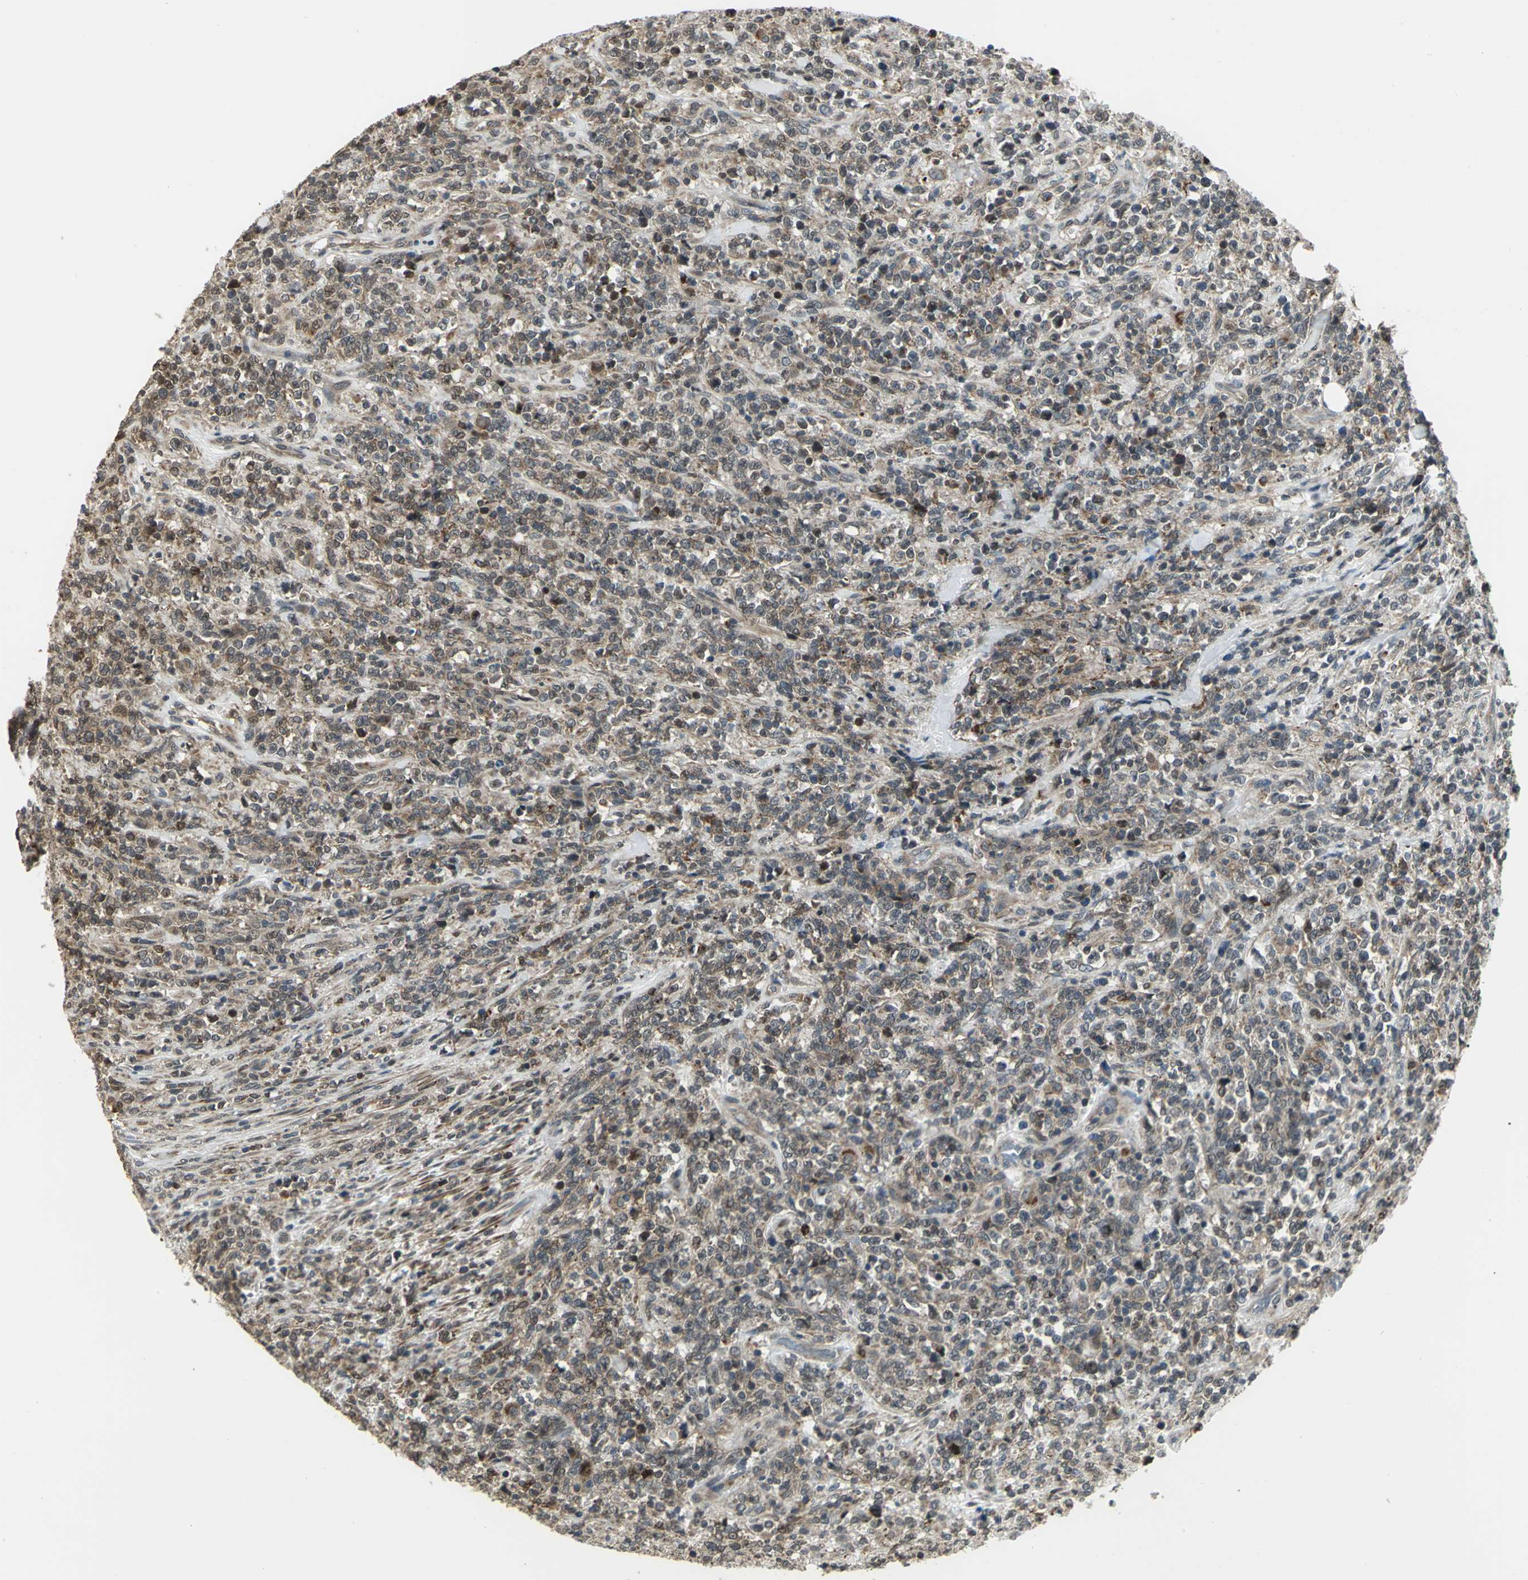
{"staining": {"intensity": "moderate", "quantity": "25%-75%", "location": "cytoplasmic/membranous"}, "tissue": "lymphoma", "cell_type": "Tumor cells", "image_type": "cancer", "snomed": [{"axis": "morphology", "description": "Malignant lymphoma, non-Hodgkin's type, High grade"}, {"axis": "topography", "description": "Soft tissue"}], "caption": "Malignant lymphoma, non-Hodgkin's type (high-grade) stained with a brown dye reveals moderate cytoplasmic/membranous positive expression in approximately 25%-75% of tumor cells.", "gene": "PLAGL2", "patient": {"sex": "male", "age": 18}}